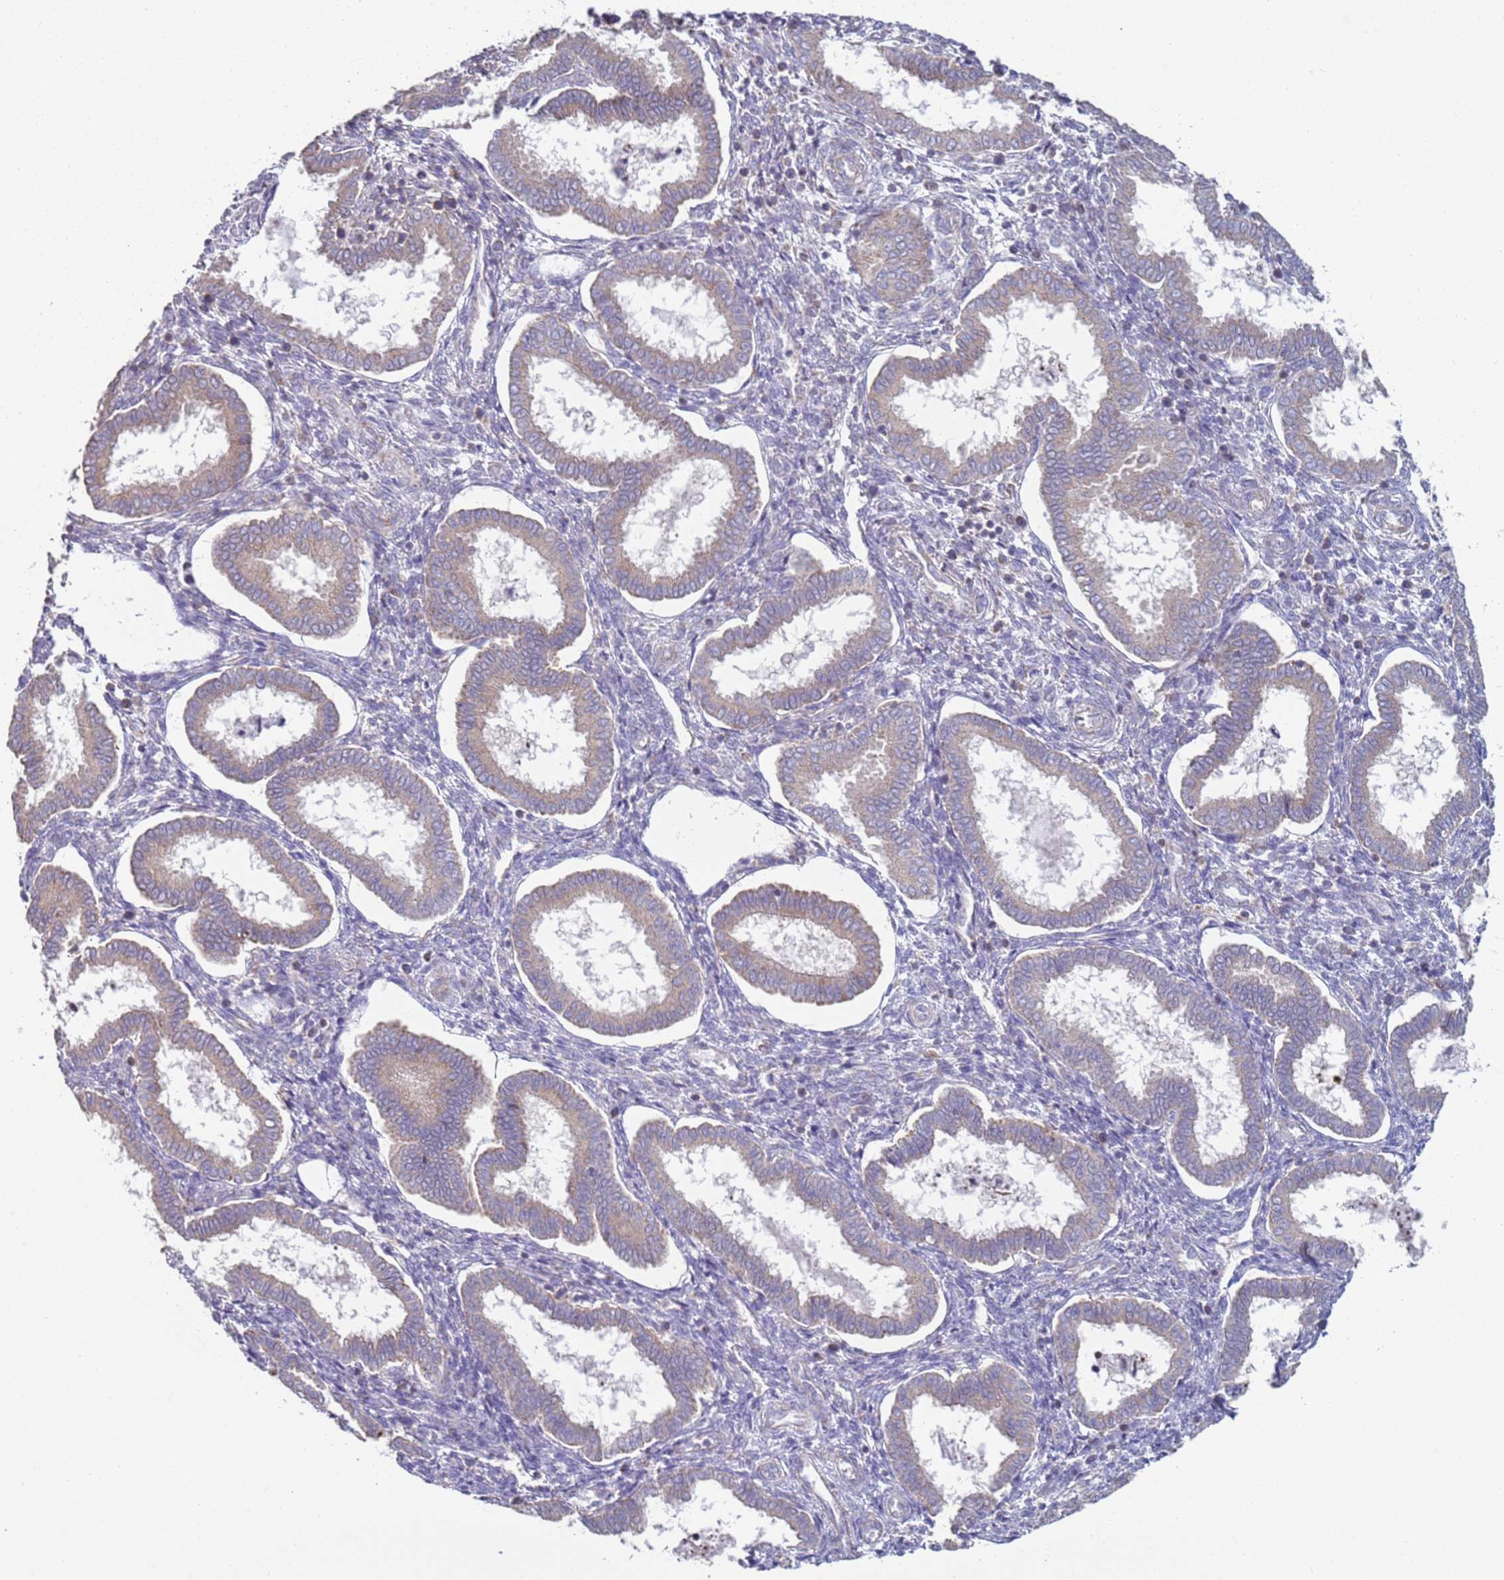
{"staining": {"intensity": "negative", "quantity": "none", "location": "none"}, "tissue": "endometrium", "cell_type": "Cells in endometrial stroma", "image_type": "normal", "snomed": [{"axis": "morphology", "description": "Normal tissue, NOS"}, {"axis": "topography", "description": "Endometrium"}], "caption": "The photomicrograph demonstrates no staining of cells in endometrial stroma in benign endometrium.", "gene": "DIP2B", "patient": {"sex": "female", "age": 24}}